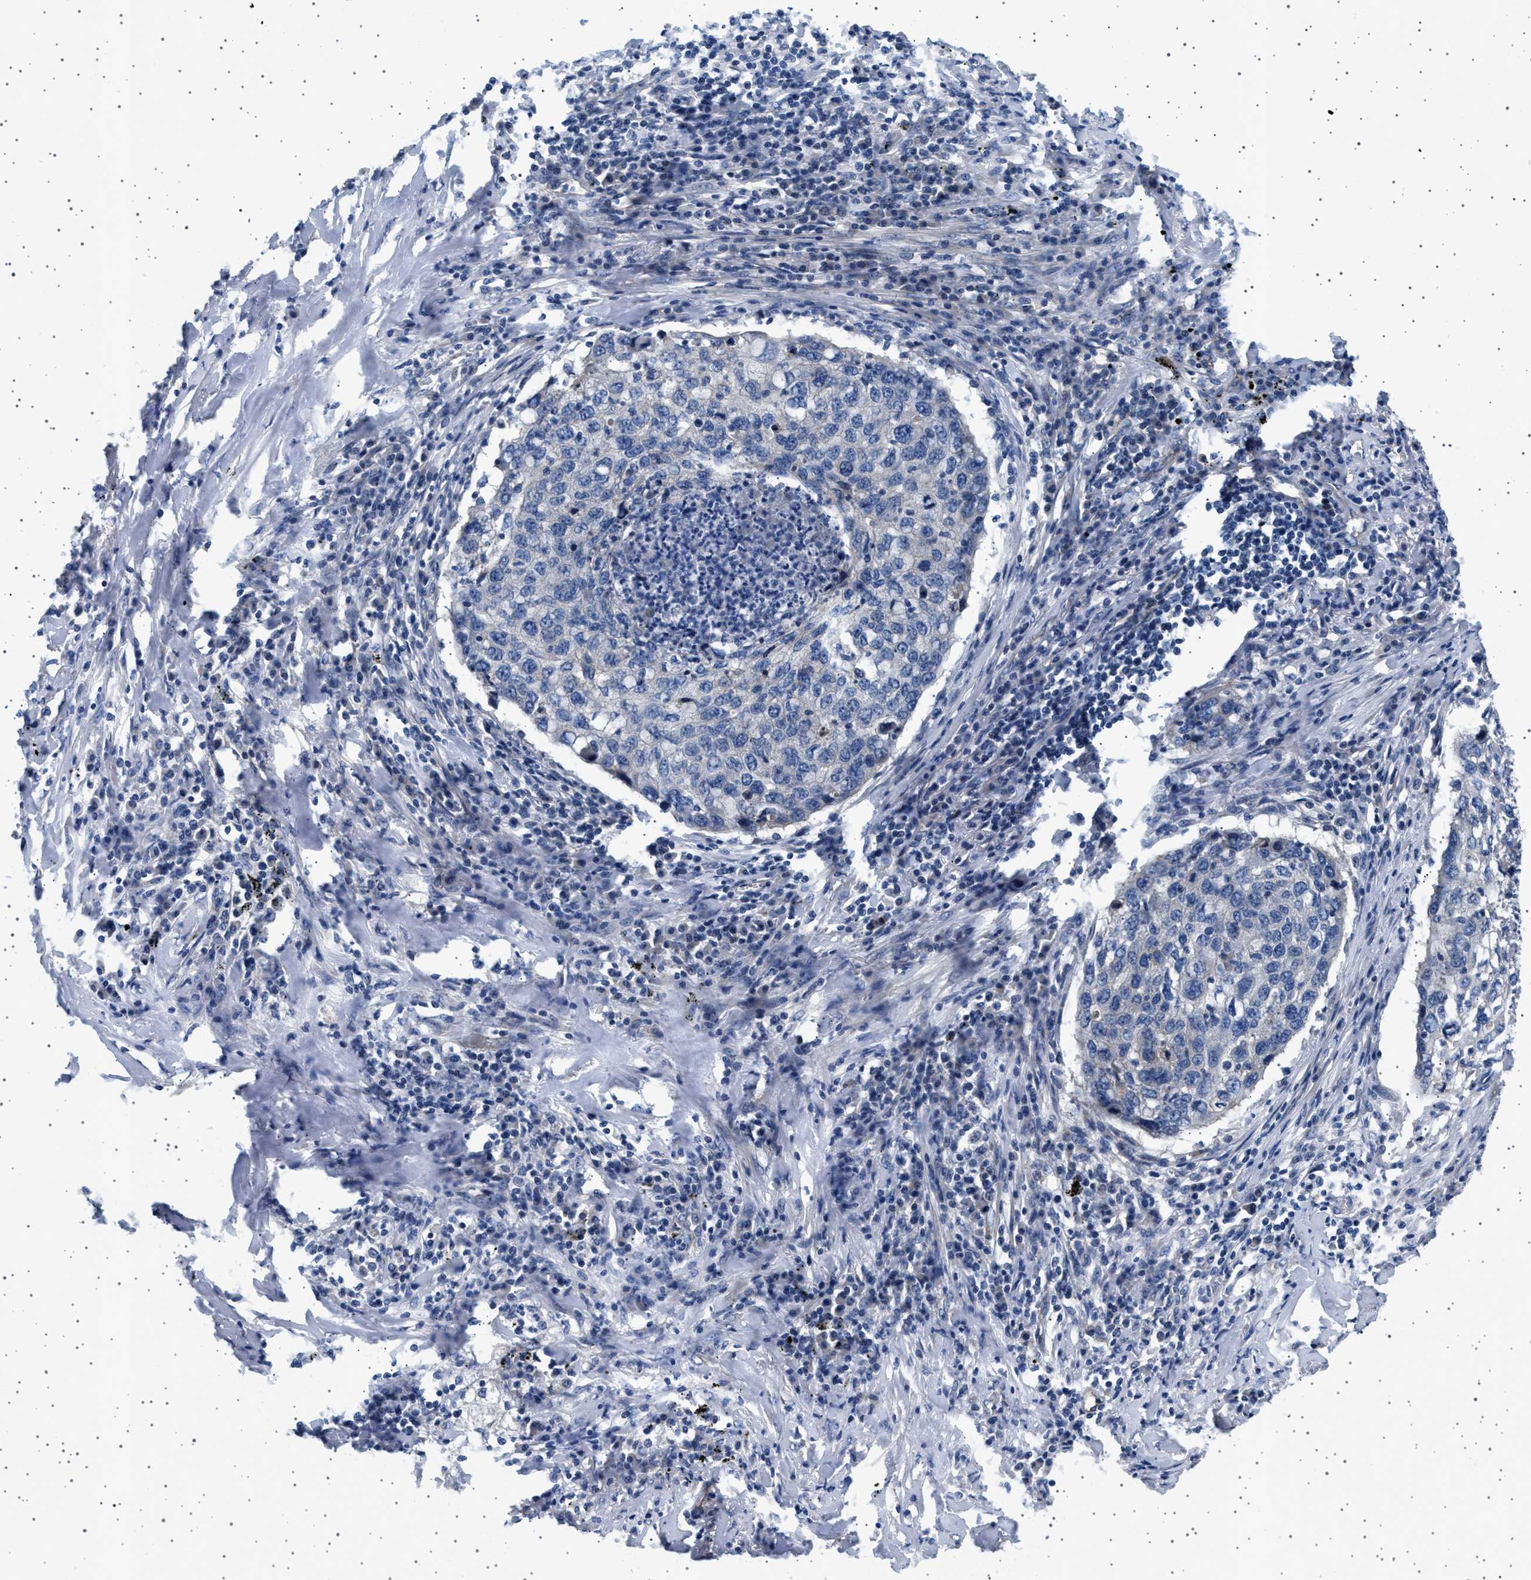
{"staining": {"intensity": "weak", "quantity": "<25%", "location": "cytoplasmic/membranous"}, "tissue": "lung cancer", "cell_type": "Tumor cells", "image_type": "cancer", "snomed": [{"axis": "morphology", "description": "Squamous cell carcinoma, NOS"}, {"axis": "topography", "description": "Lung"}], "caption": "This is an IHC histopathology image of lung cancer. There is no positivity in tumor cells.", "gene": "PLPP6", "patient": {"sex": "female", "age": 63}}